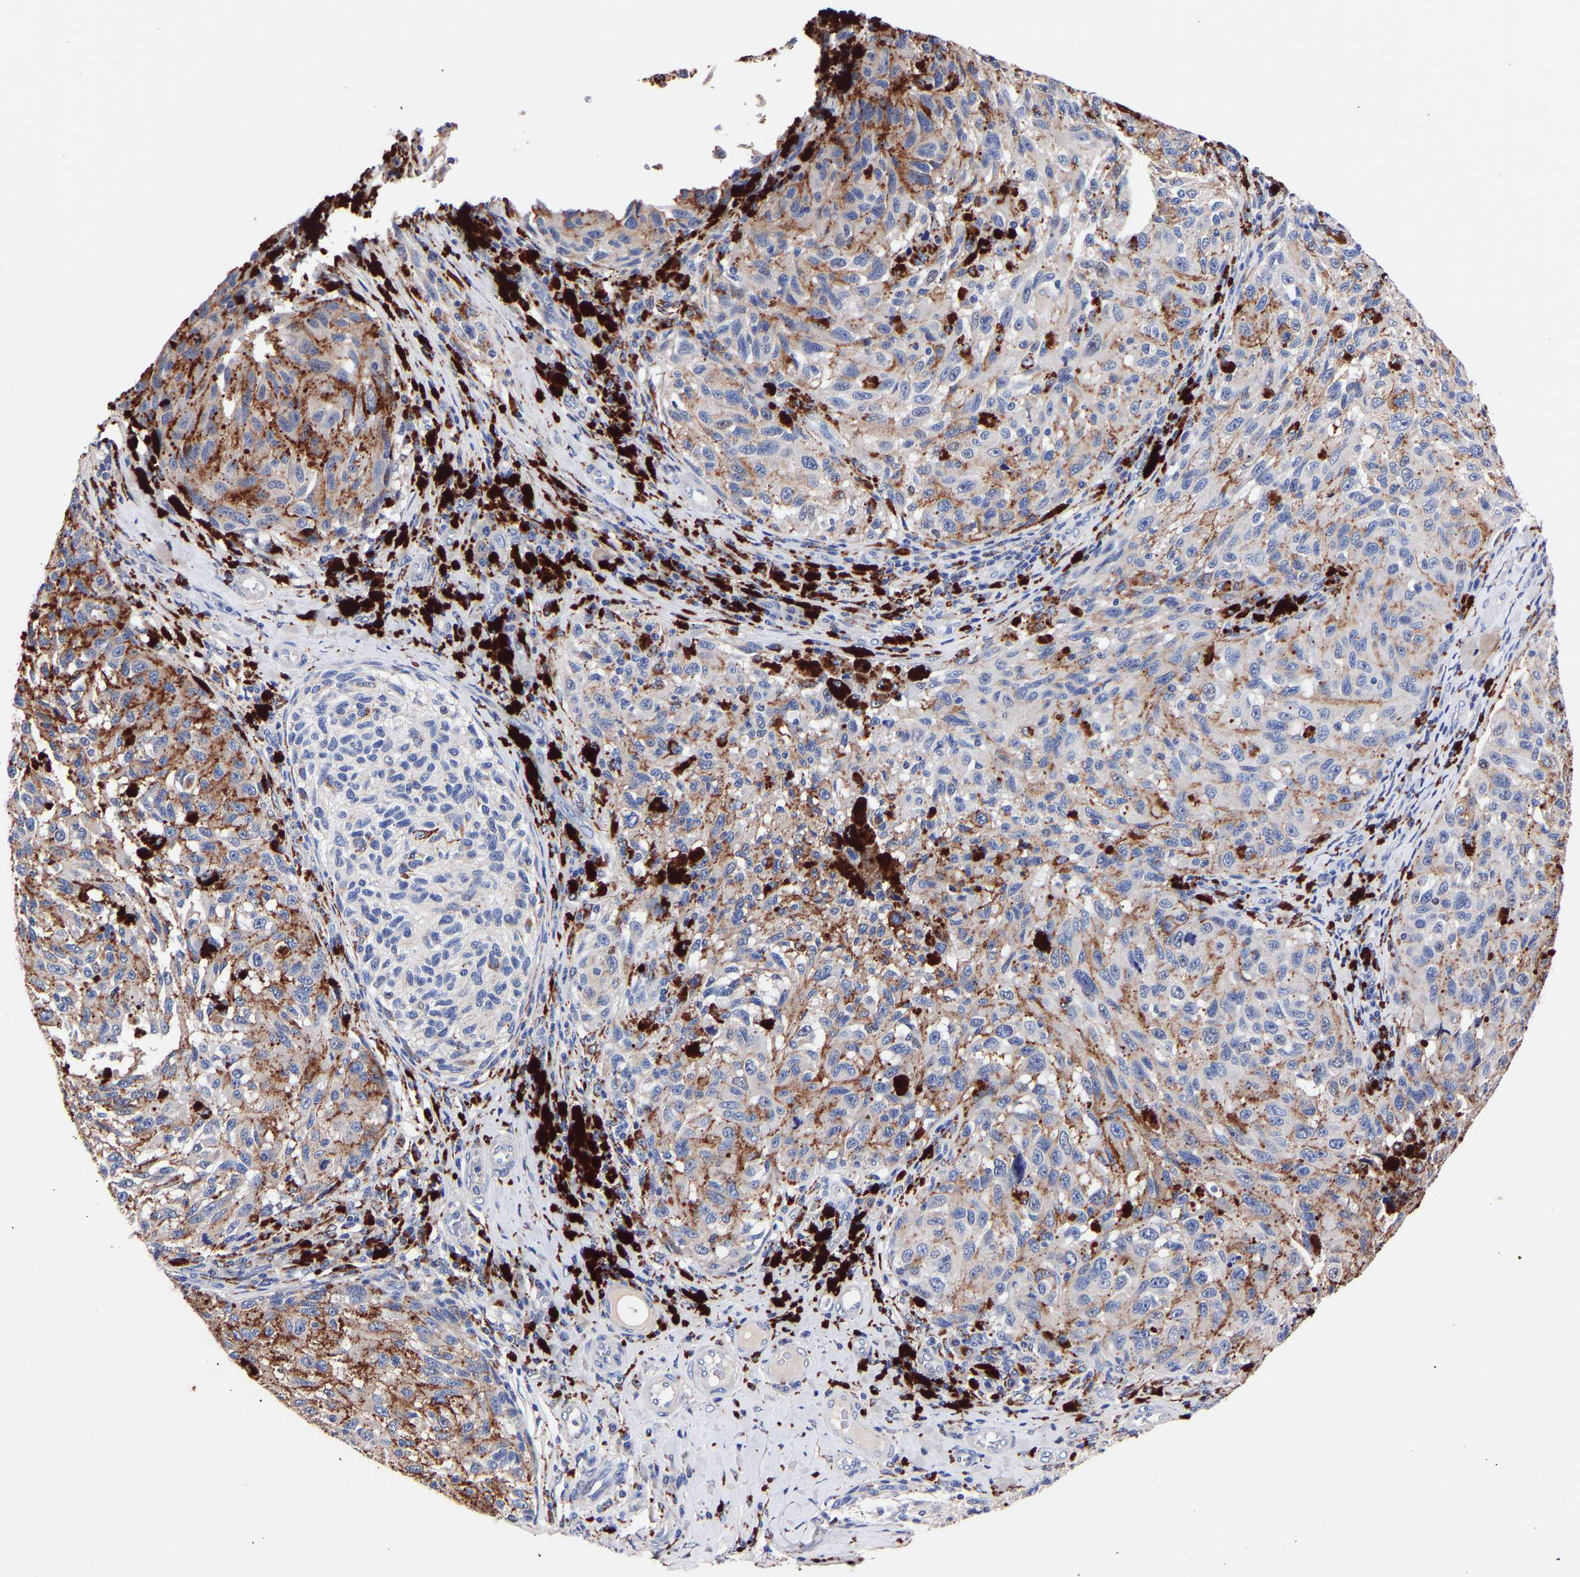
{"staining": {"intensity": "weak", "quantity": "<25%", "location": "cytoplasmic/membranous"}, "tissue": "melanoma", "cell_type": "Tumor cells", "image_type": "cancer", "snomed": [{"axis": "morphology", "description": "Malignant melanoma, NOS"}, {"axis": "topography", "description": "Skin"}], "caption": "DAB immunohistochemical staining of human malignant melanoma displays no significant staining in tumor cells.", "gene": "SEM1", "patient": {"sex": "female", "age": 73}}